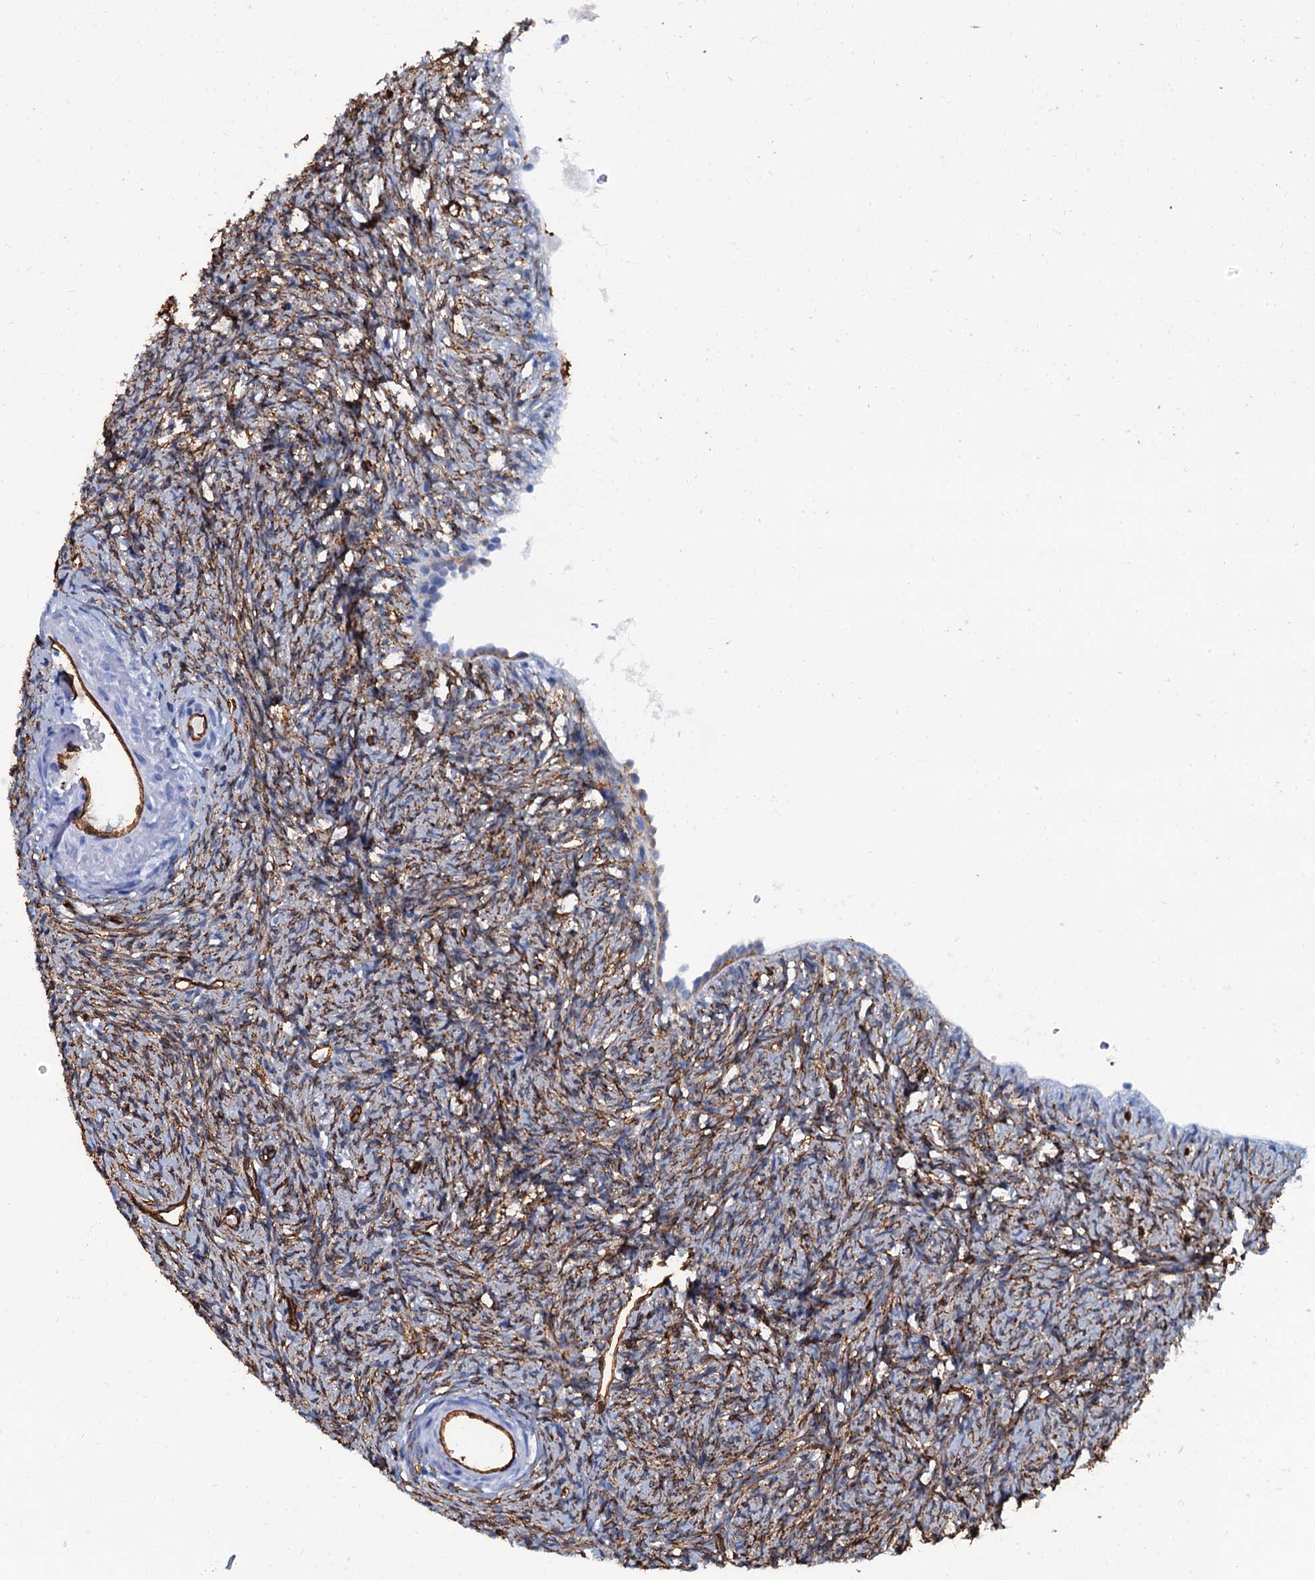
{"staining": {"intensity": "moderate", "quantity": "25%-75%", "location": "cytoplasmic/membranous"}, "tissue": "ovary", "cell_type": "Ovarian stroma cells", "image_type": "normal", "snomed": [{"axis": "morphology", "description": "Normal tissue, NOS"}, {"axis": "topography", "description": "Ovary"}], "caption": "Ovary stained with DAB (3,3'-diaminobenzidine) immunohistochemistry exhibits medium levels of moderate cytoplasmic/membranous positivity in approximately 25%-75% of ovarian stroma cells.", "gene": "CAVIN2", "patient": {"sex": "female", "age": 51}}